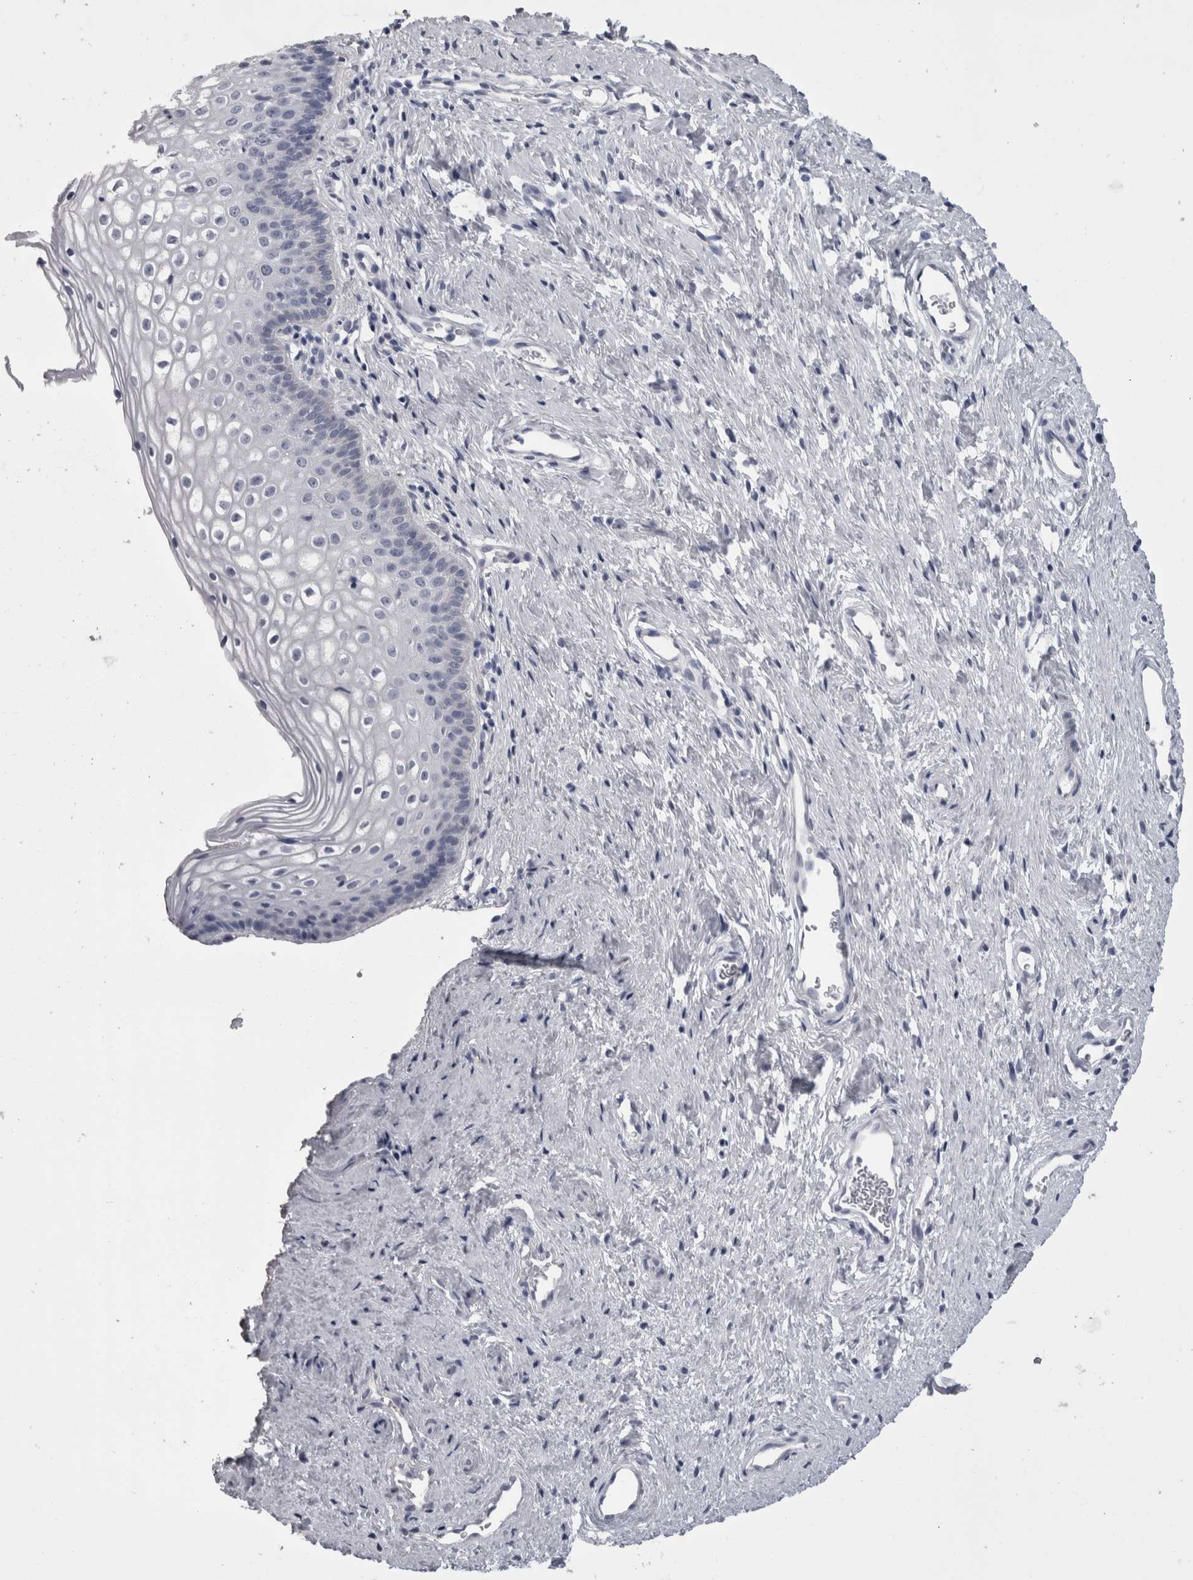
{"staining": {"intensity": "negative", "quantity": "none", "location": "none"}, "tissue": "cervix", "cell_type": "Glandular cells", "image_type": "normal", "snomed": [{"axis": "morphology", "description": "Normal tissue, NOS"}, {"axis": "topography", "description": "Cervix"}], "caption": "DAB immunohistochemical staining of unremarkable human cervix displays no significant expression in glandular cells.", "gene": "AFMID", "patient": {"sex": "female", "age": 27}}